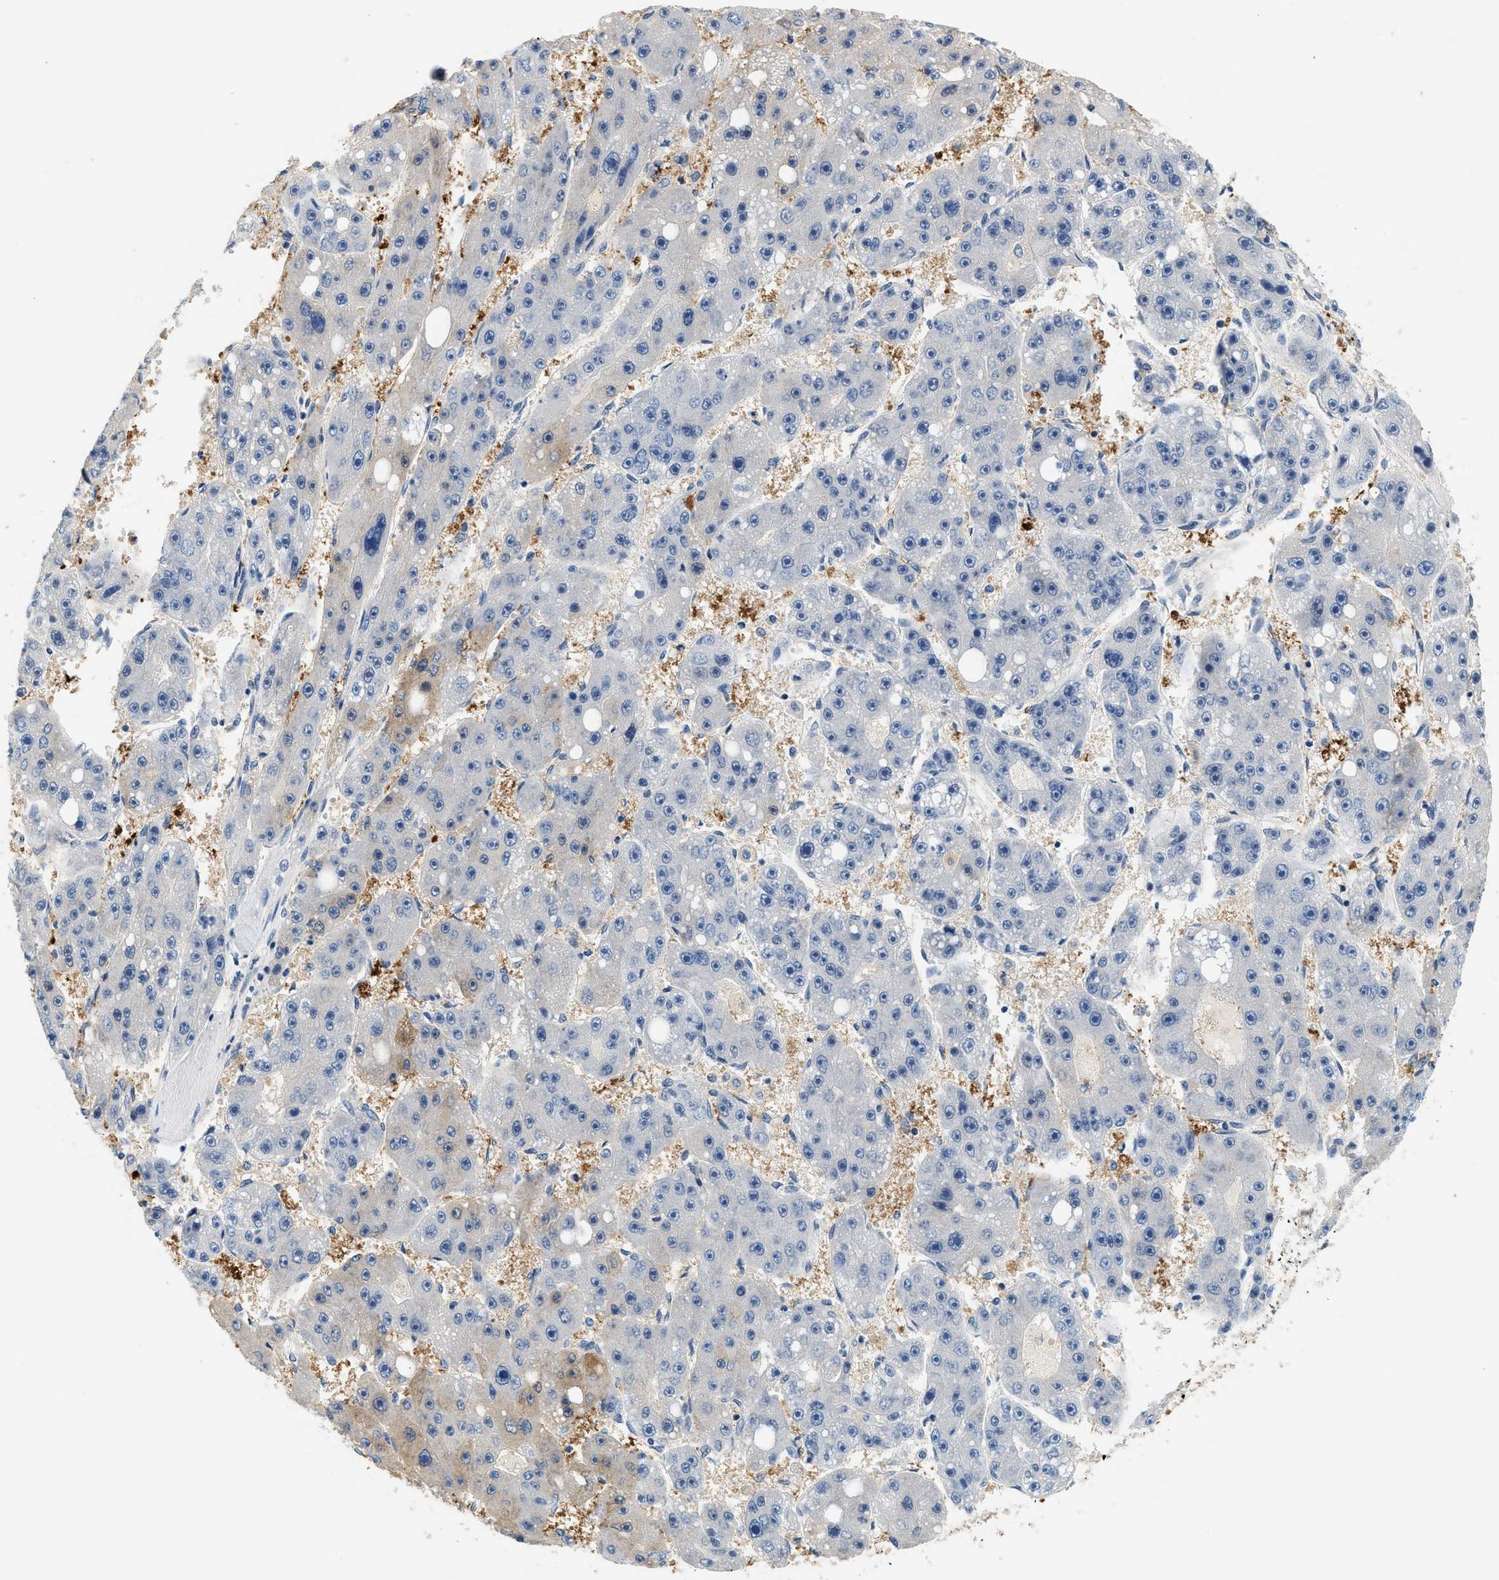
{"staining": {"intensity": "negative", "quantity": "none", "location": "none"}, "tissue": "liver cancer", "cell_type": "Tumor cells", "image_type": "cancer", "snomed": [{"axis": "morphology", "description": "Carcinoma, Hepatocellular, NOS"}, {"axis": "topography", "description": "Liver"}], "caption": "IHC photomicrograph of human liver cancer (hepatocellular carcinoma) stained for a protein (brown), which reveals no positivity in tumor cells.", "gene": "SLC35E1", "patient": {"sex": "female", "age": 61}}